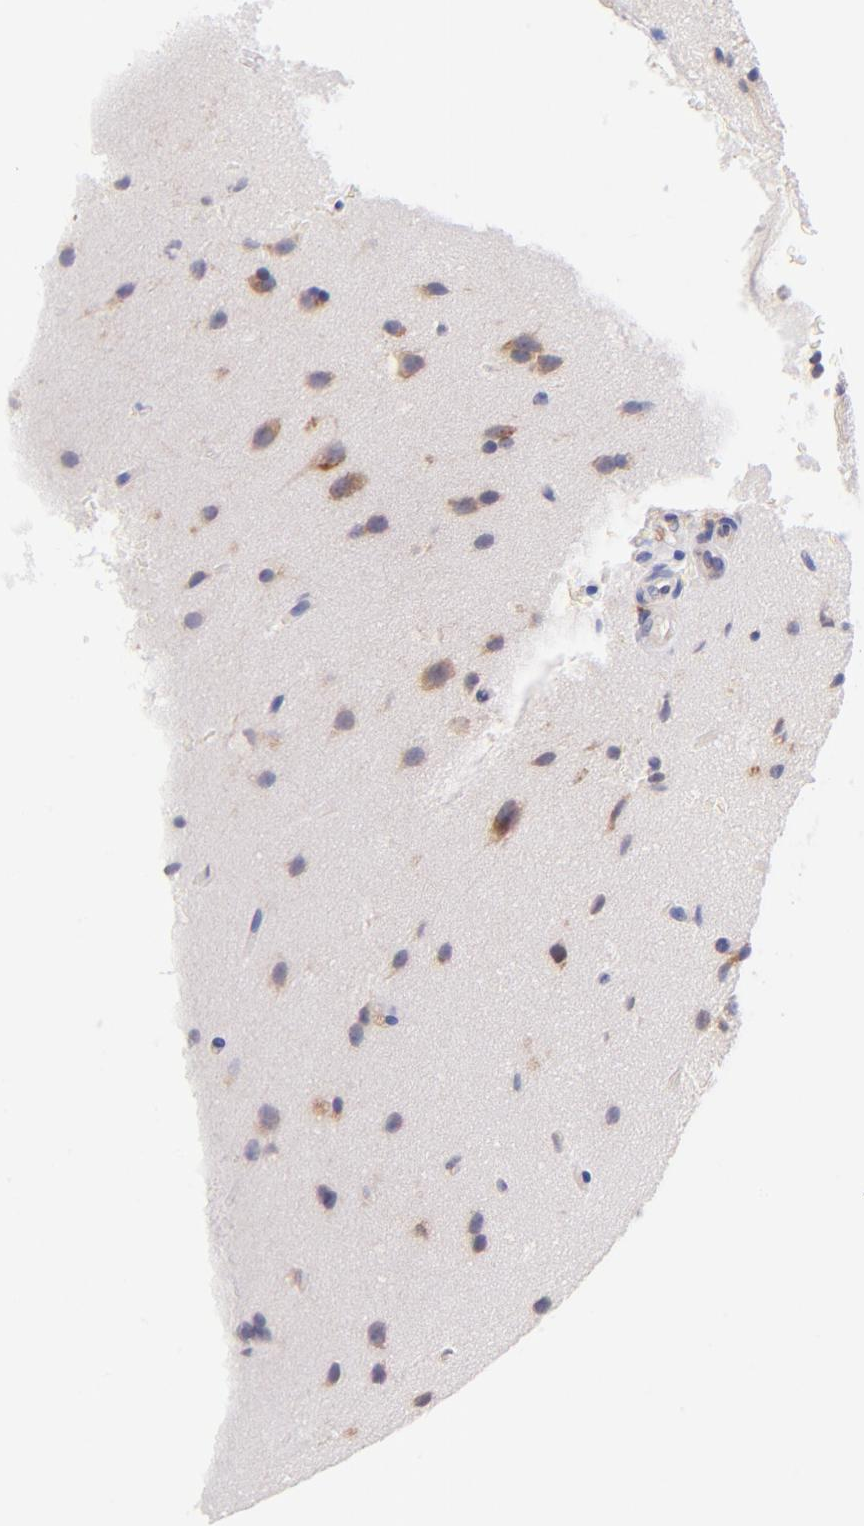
{"staining": {"intensity": "weak", "quantity": "<25%", "location": "cytoplasmic/membranous"}, "tissue": "glioma", "cell_type": "Tumor cells", "image_type": "cancer", "snomed": [{"axis": "morphology", "description": "Glioma, malignant, Low grade"}, {"axis": "topography", "description": "Cerebral cortex"}], "caption": "This image is of glioma stained with immunohistochemistry to label a protein in brown with the nuclei are counter-stained blue. There is no positivity in tumor cells. (DAB (3,3'-diaminobenzidine) immunohistochemistry (IHC), high magnification).", "gene": "RPL11", "patient": {"sex": "female", "age": 47}}